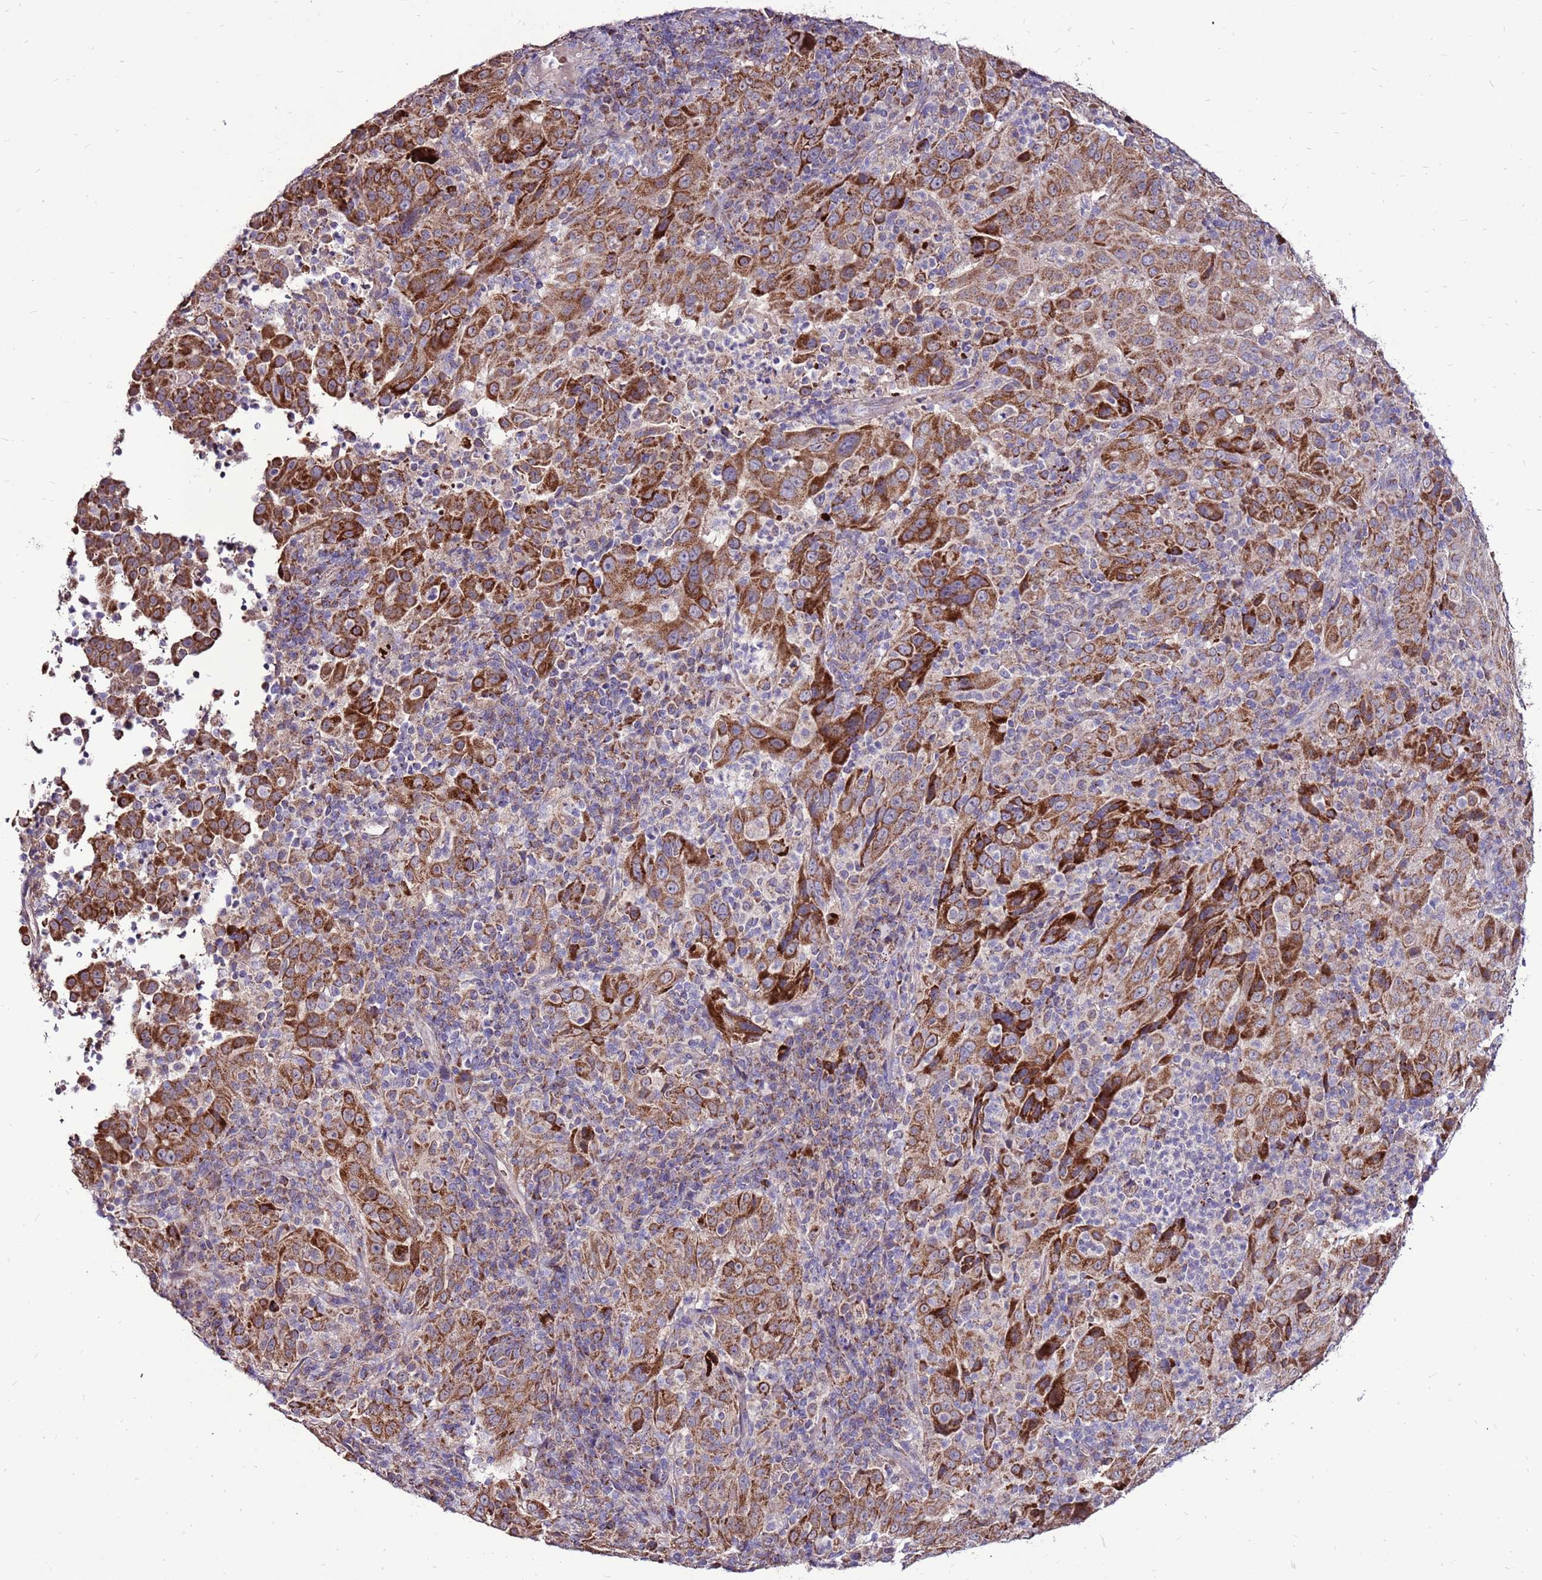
{"staining": {"intensity": "strong", "quantity": "25%-75%", "location": "cytoplasmic/membranous"}, "tissue": "pancreatic cancer", "cell_type": "Tumor cells", "image_type": "cancer", "snomed": [{"axis": "morphology", "description": "Adenocarcinoma, NOS"}, {"axis": "topography", "description": "Pancreas"}], "caption": "There is high levels of strong cytoplasmic/membranous staining in tumor cells of pancreatic cancer, as demonstrated by immunohistochemical staining (brown color).", "gene": "SPSB3", "patient": {"sex": "male", "age": 63}}